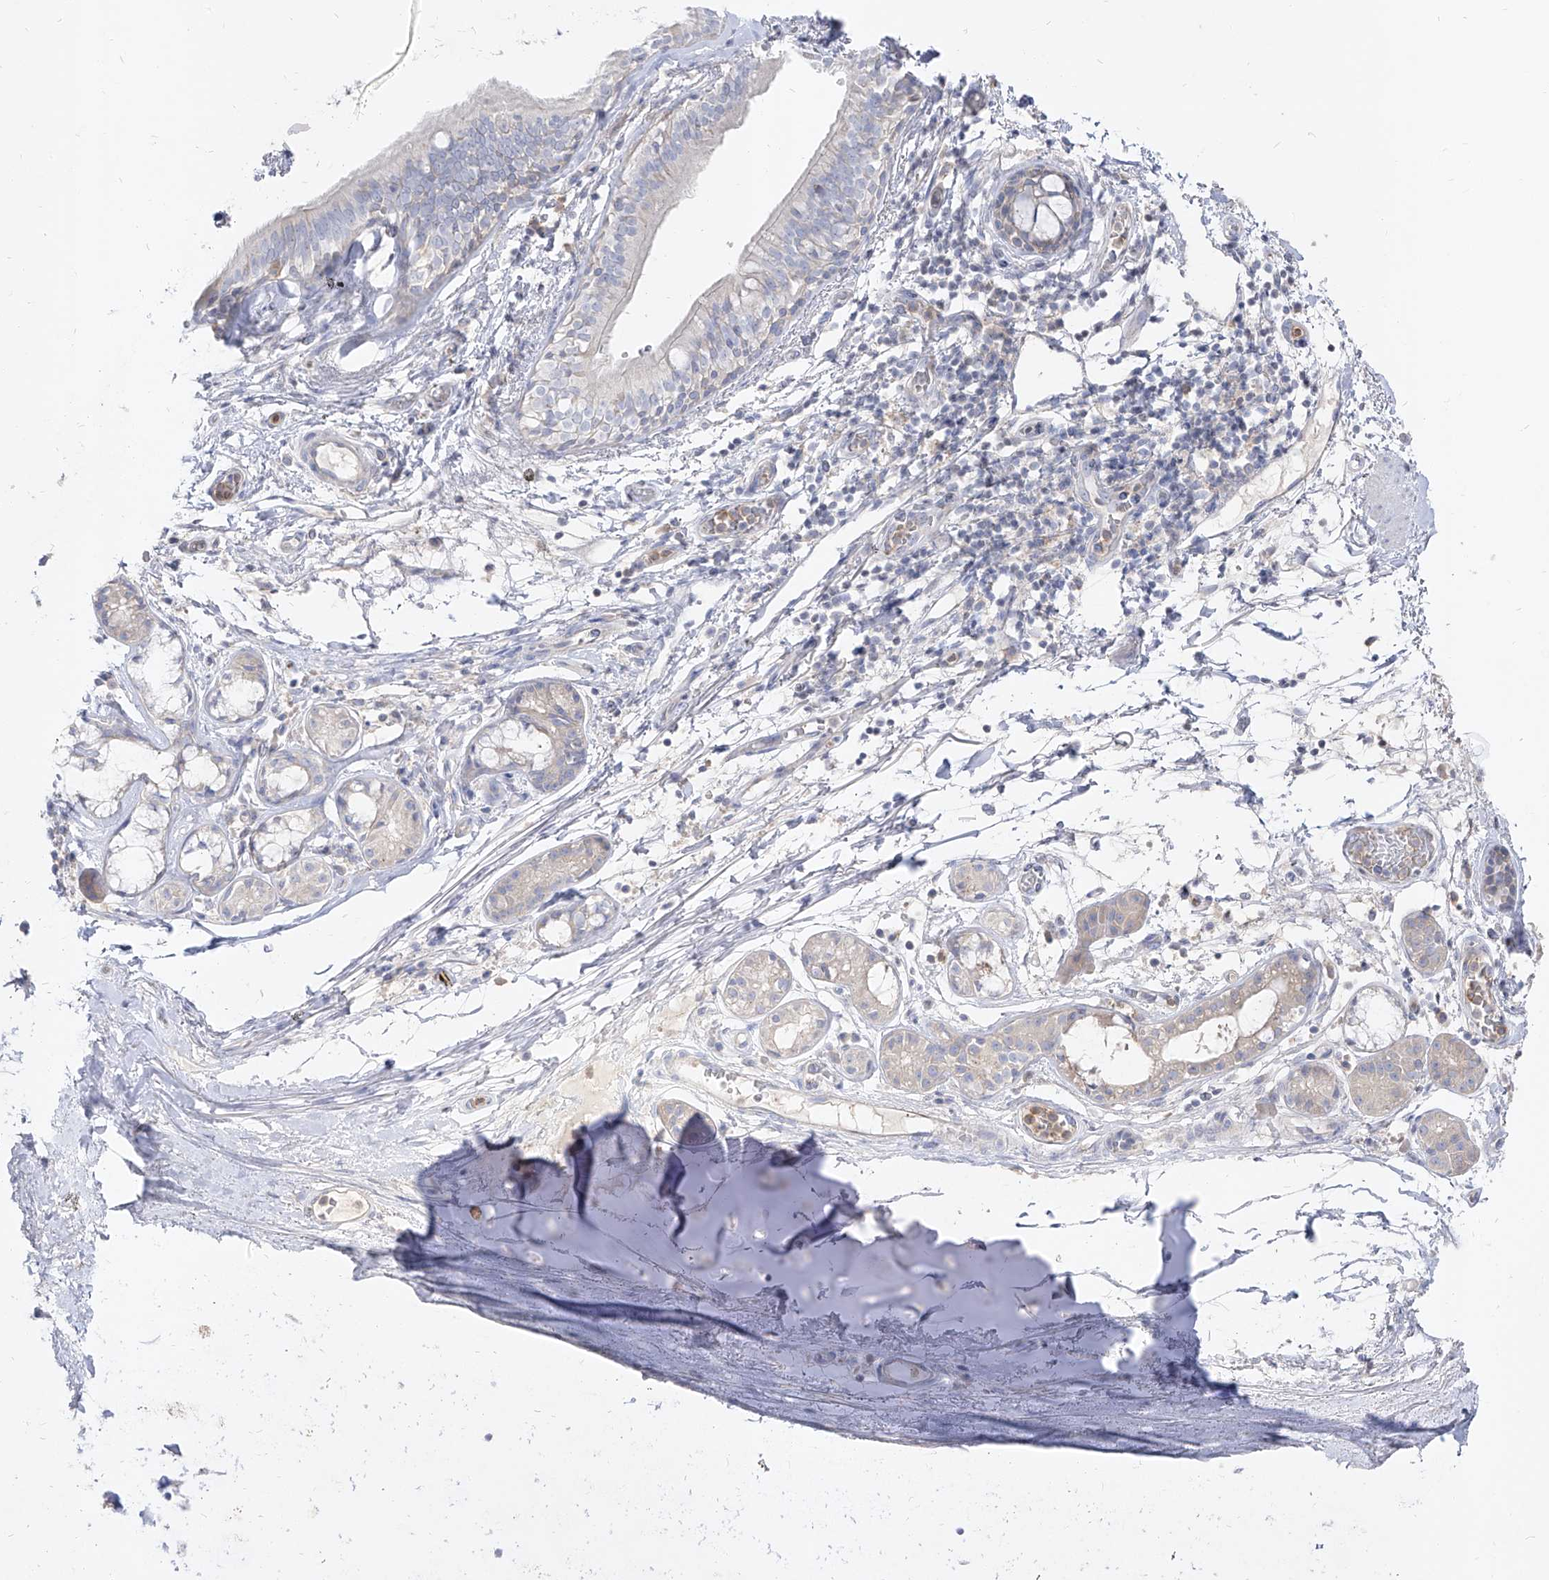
{"staining": {"intensity": "negative", "quantity": "none", "location": "none"}, "tissue": "adipose tissue", "cell_type": "Adipocytes", "image_type": "normal", "snomed": [{"axis": "morphology", "description": "Normal tissue, NOS"}, {"axis": "topography", "description": "Cartilage tissue"}], "caption": "Immunohistochemistry (IHC) of benign human adipose tissue shows no staining in adipocytes.", "gene": "RBFOX3", "patient": {"sex": "female", "age": 63}}